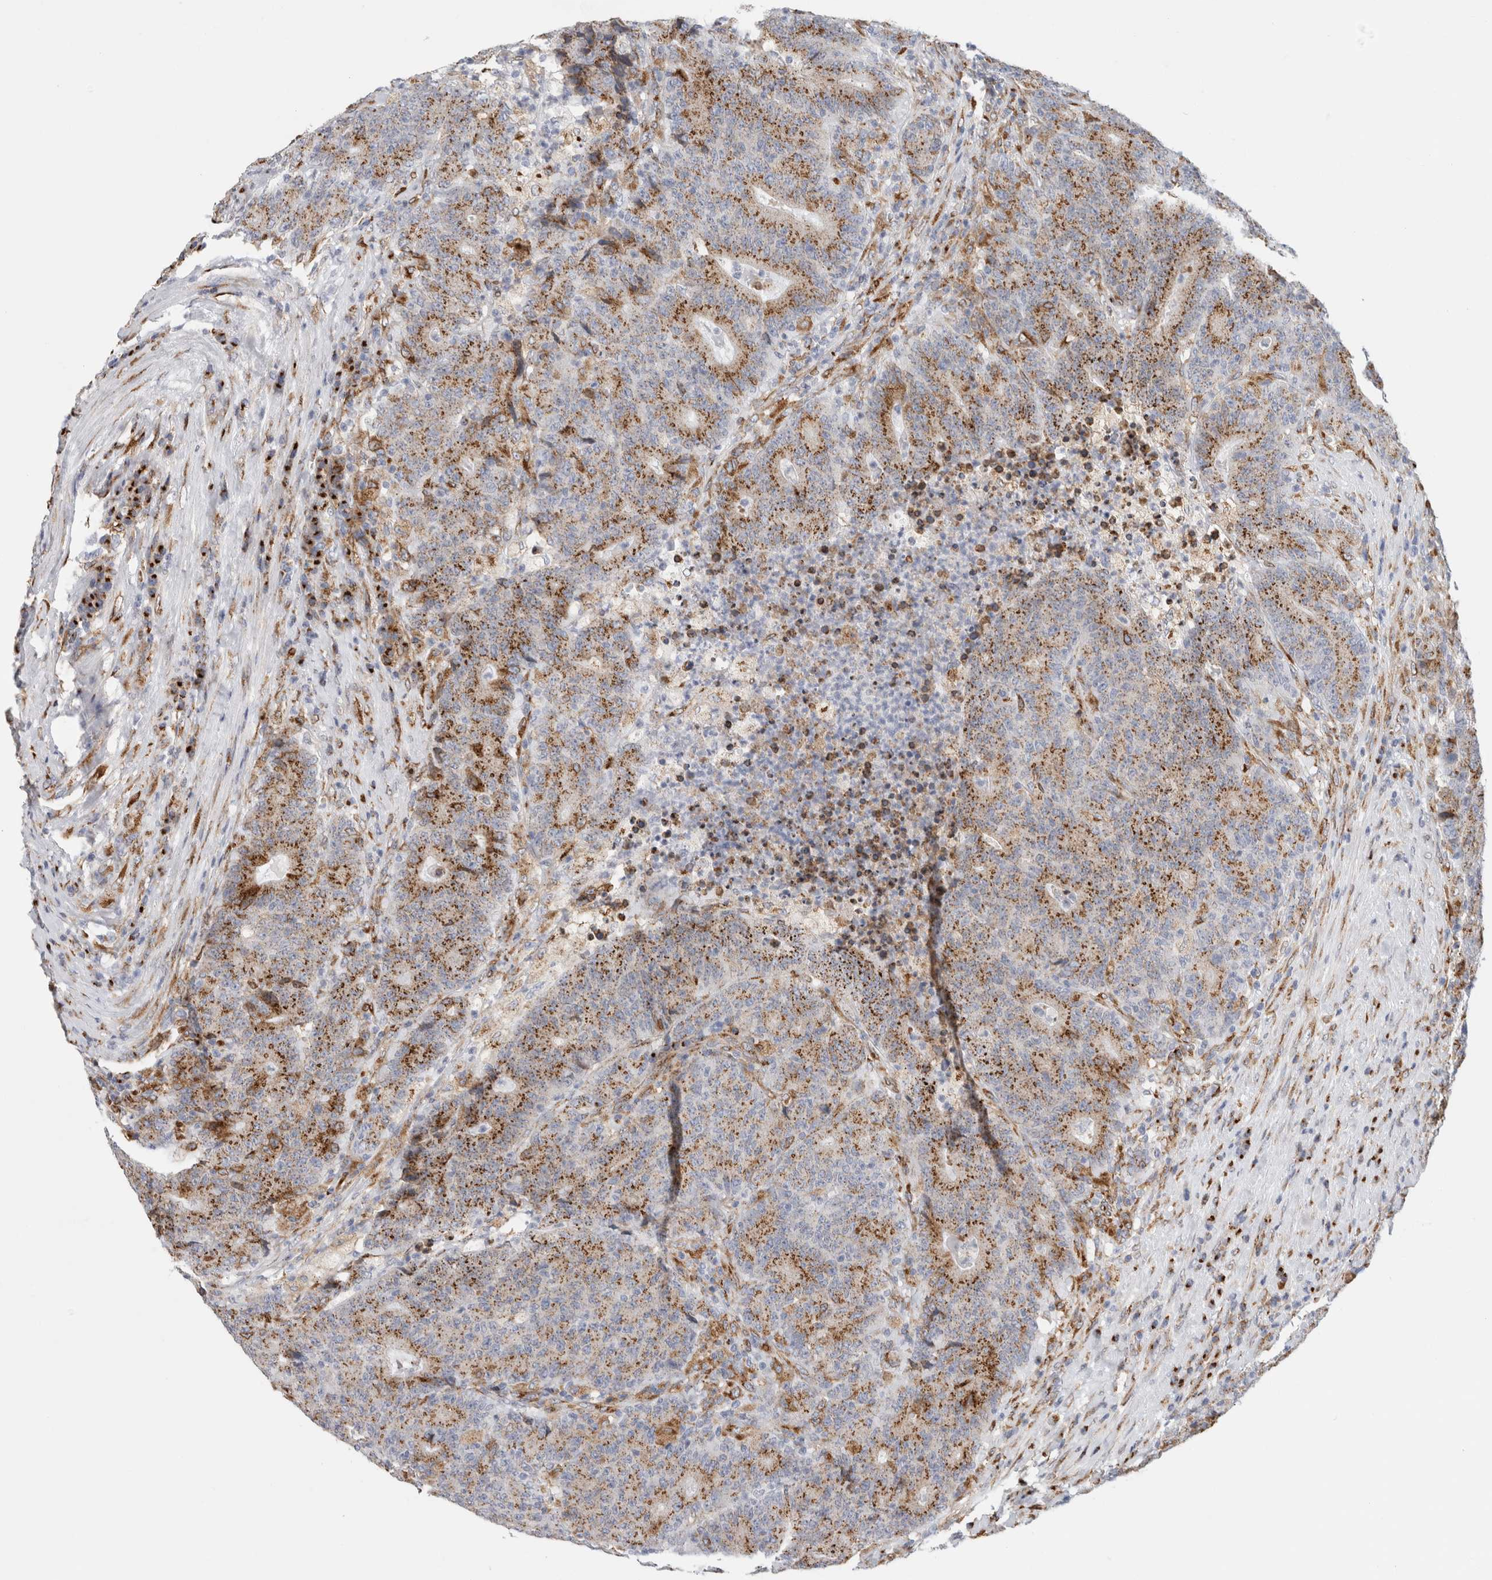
{"staining": {"intensity": "moderate", "quantity": ">75%", "location": "cytoplasmic/membranous"}, "tissue": "colorectal cancer", "cell_type": "Tumor cells", "image_type": "cancer", "snomed": [{"axis": "morphology", "description": "Normal tissue, NOS"}, {"axis": "morphology", "description": "Adenocarcinoma, NOS"}, {"axis": "topography", "description": "Colon"}], "caption": "Protein expression analysis of colorectal adenocarcinoma displays moderate cytoplasmic/membranous staining in about >75% of tumor cells. (IHC, brightfield microscopy, high magnification).", "gene": "MCFD2", "patient": {"sex": "female", "age": 75}}